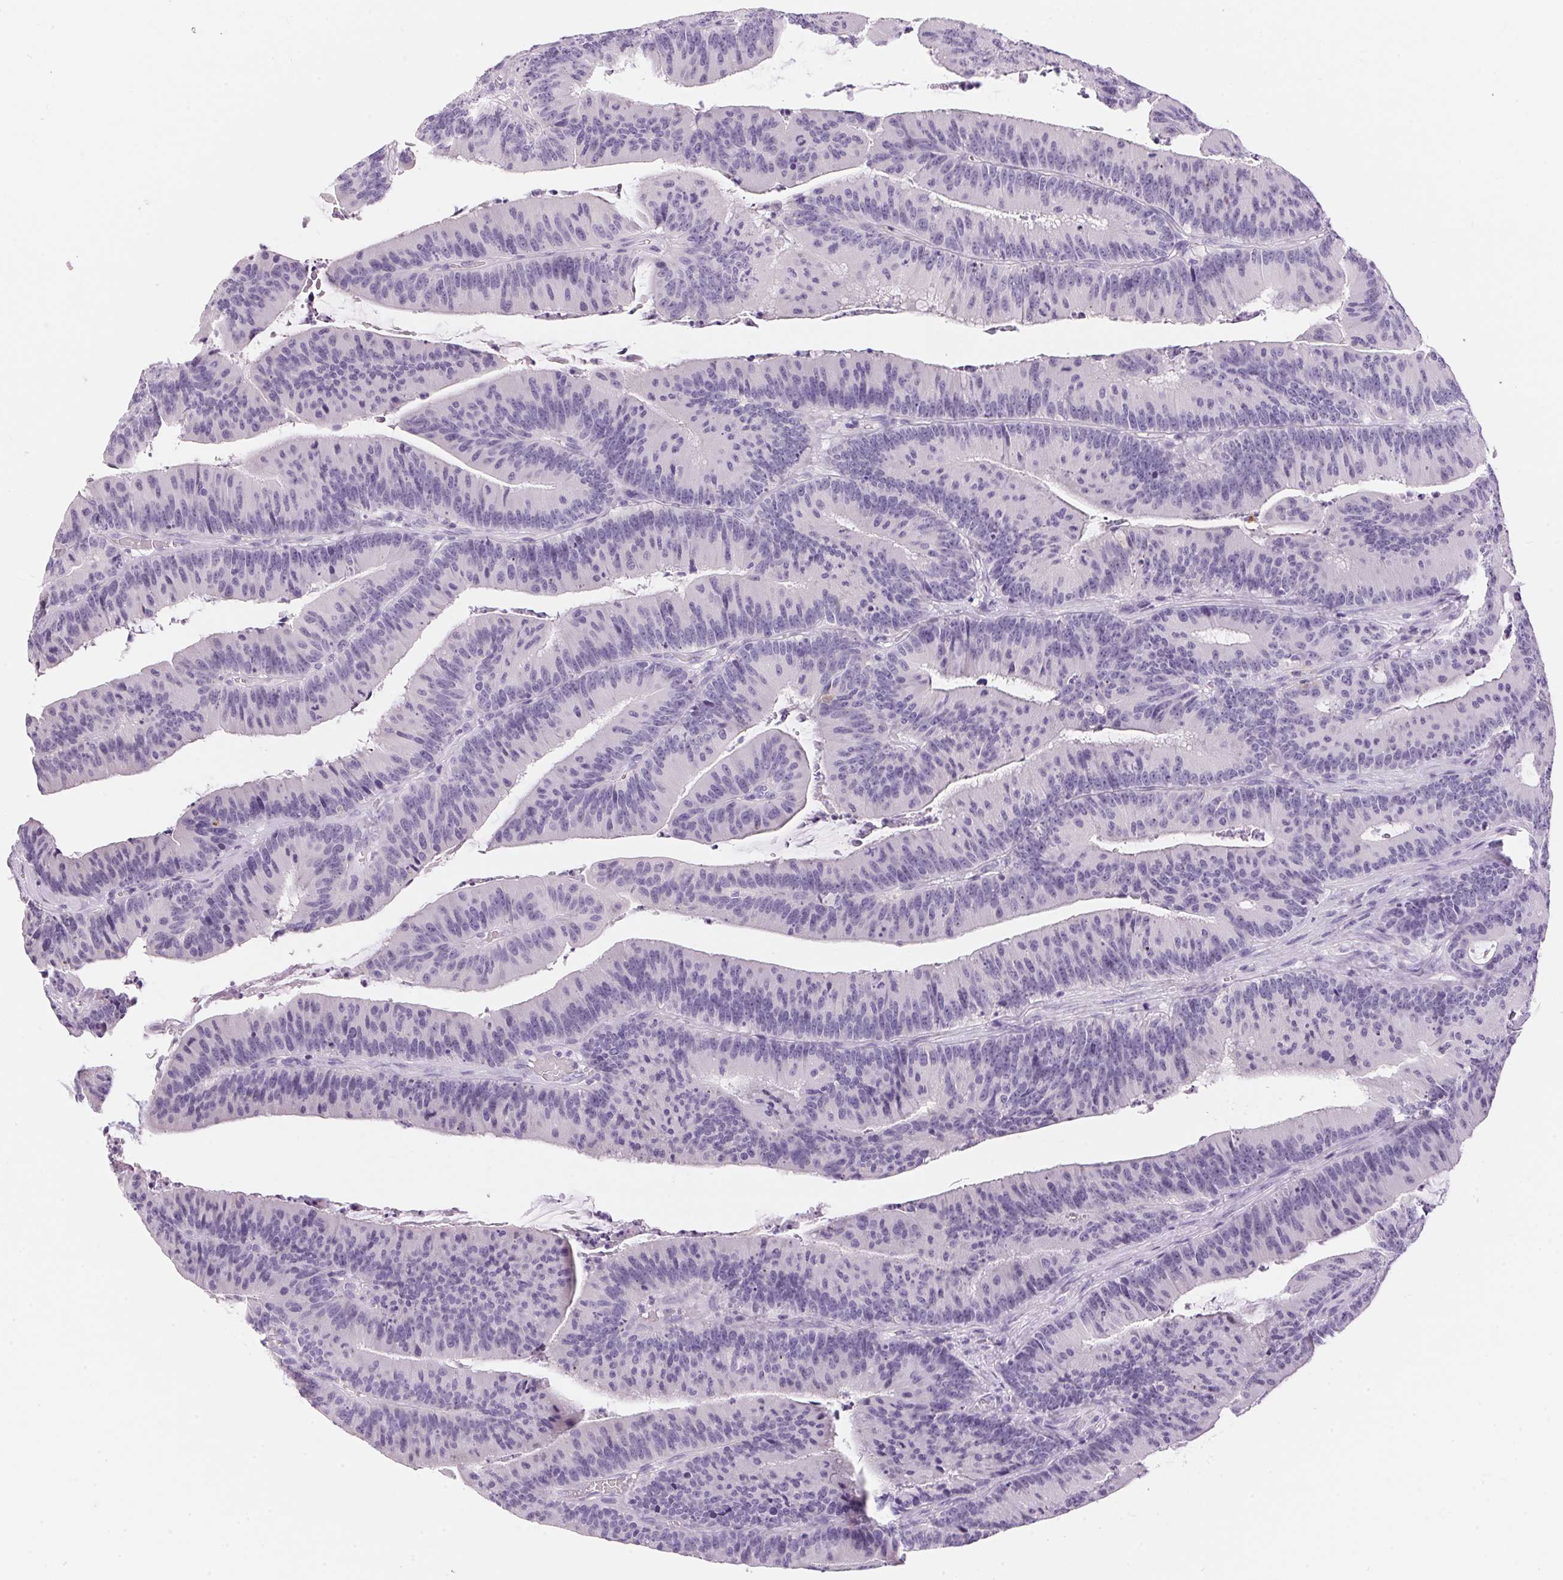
{"staining": {"intensity": "negative", "quantity": "none", "location": "none"}, "tissue": "colorectal cancer", "cell_type": "Tumor cells", "image_type": "cancer", "snomed": [{"axis": "morphology", "description": "Adenocarcinoma, NOS"}, {"axis": "topography", "description": "Colon"}], "caption": "DAB immunohistochemical staining of colorectal adenocarcinoma displays no significant expression in tumor cells. (Brightfield microscopy of DAB (3,3'-diaminobenzidine) IHC at high magnification).", "gene": "PNLIPRP3", "patient": {"sex": "female", "age": 78}}